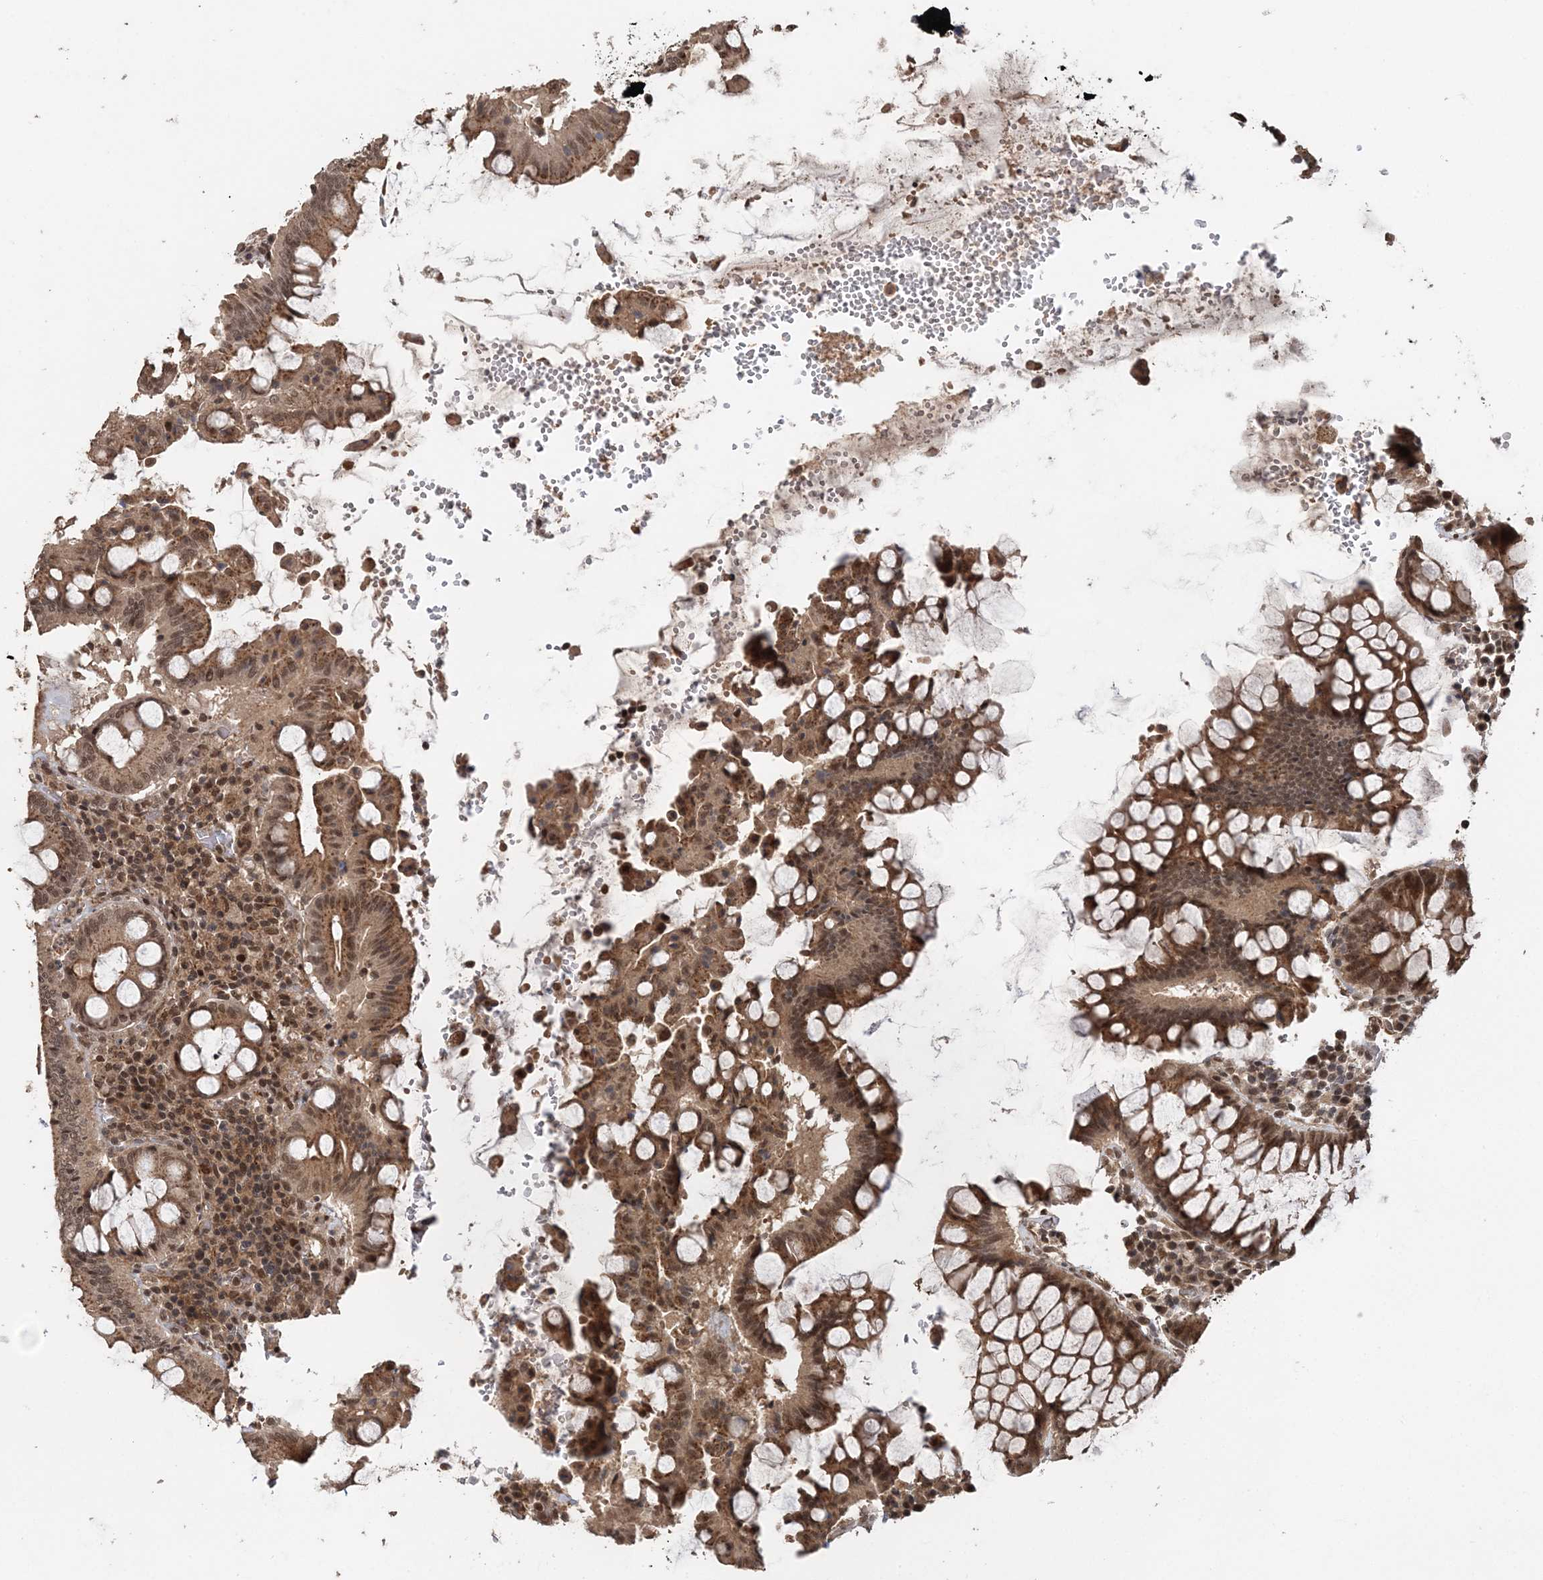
{"staining": {"intensity": "moderate", "quantity": ">75%", "location": "cytoplasmic/membranous,nuclear"}, "tissue": "colorectal cancer", "cell_type": "Tumor cells", "image_type": "cancer", "snomed": [{"axis": "morphology", "description": "Normal tissue, NOS"}, {"axis": "morphology", "description": "Adenocarcinoma, NOS"}, {"axis": "topography", "description": "Colon"}], "caption": "Immunohistochemical staining of colorectal cancer reveals moderate cytoplasmic/membranous and nuclear protein positivity in about >75% of tumor cells.", "gene": "TSHZ2", "patient": {"sex": "female", "age": 75}}